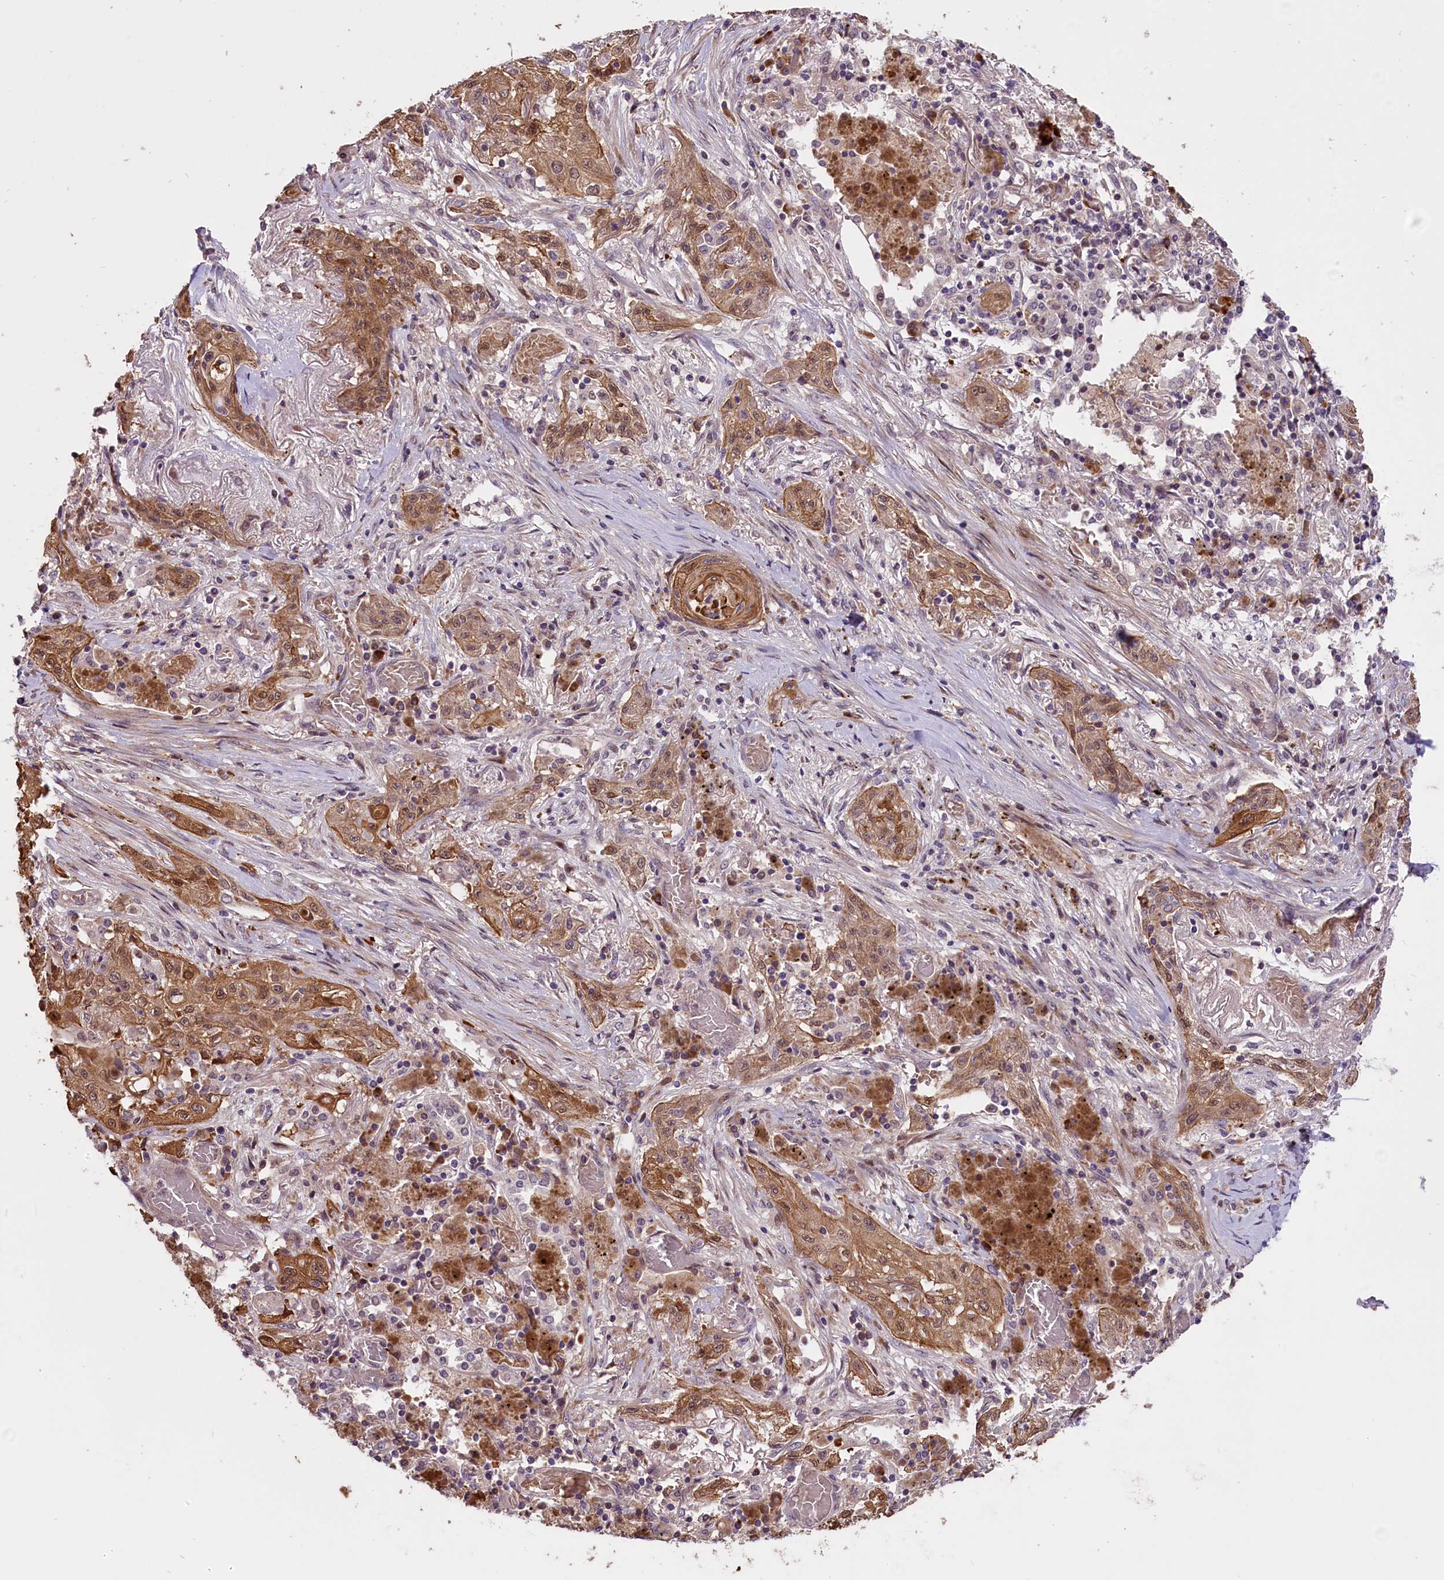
{"staining": {"intensity": "moderate", "quantity": ">75%", "location": "cytoplasmic/membranous,nuclear"}, "tissue": "lung cancer", "cell_type": "Tumor cells", "image_type": "cancer", "snomed": [{"axis": "morphology", "description": "Squamous cell carcinoma, NOS"}, {"axis": "topography", "description": "Lung"}], "caption": "Human lung squamous cell carcinoma stained for a protein (brown) demonstrates moderate cytoplasmic/membranous and nuclear positive expression in approximately >75% of tumor cells.", "gene": "ENHO", "patient": {"sex": "female", "age": 47}}